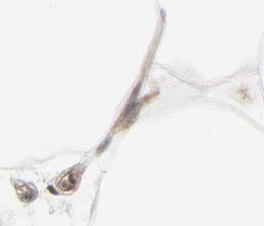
{"staining": {"intensity": "weak", "quantity": ">75%", "location": "cytoplasmic/membranous,nuclear"}, "tissue": "adipose tissue", "cell_type": "Adipocytes", "image_type": "normal", "snomed": [{"axis": "morphology", "description": "Normal tissue, NOS"}, {"axis": "morphology", "description": "Duct carcinoma"}, {"axis": "topography", "description": "Breast"}, {"axis": "topography", "description": "Adipose tissue"}], "caption": "Weak cytoplasmic/membranous,nuclear positivity for a protein is present in about >75% of adipocytes of unremarkable adipose tissue using immunohistochemistry.", "gene": "AKT1", "patient": {"sex": "female", "age": 37}}